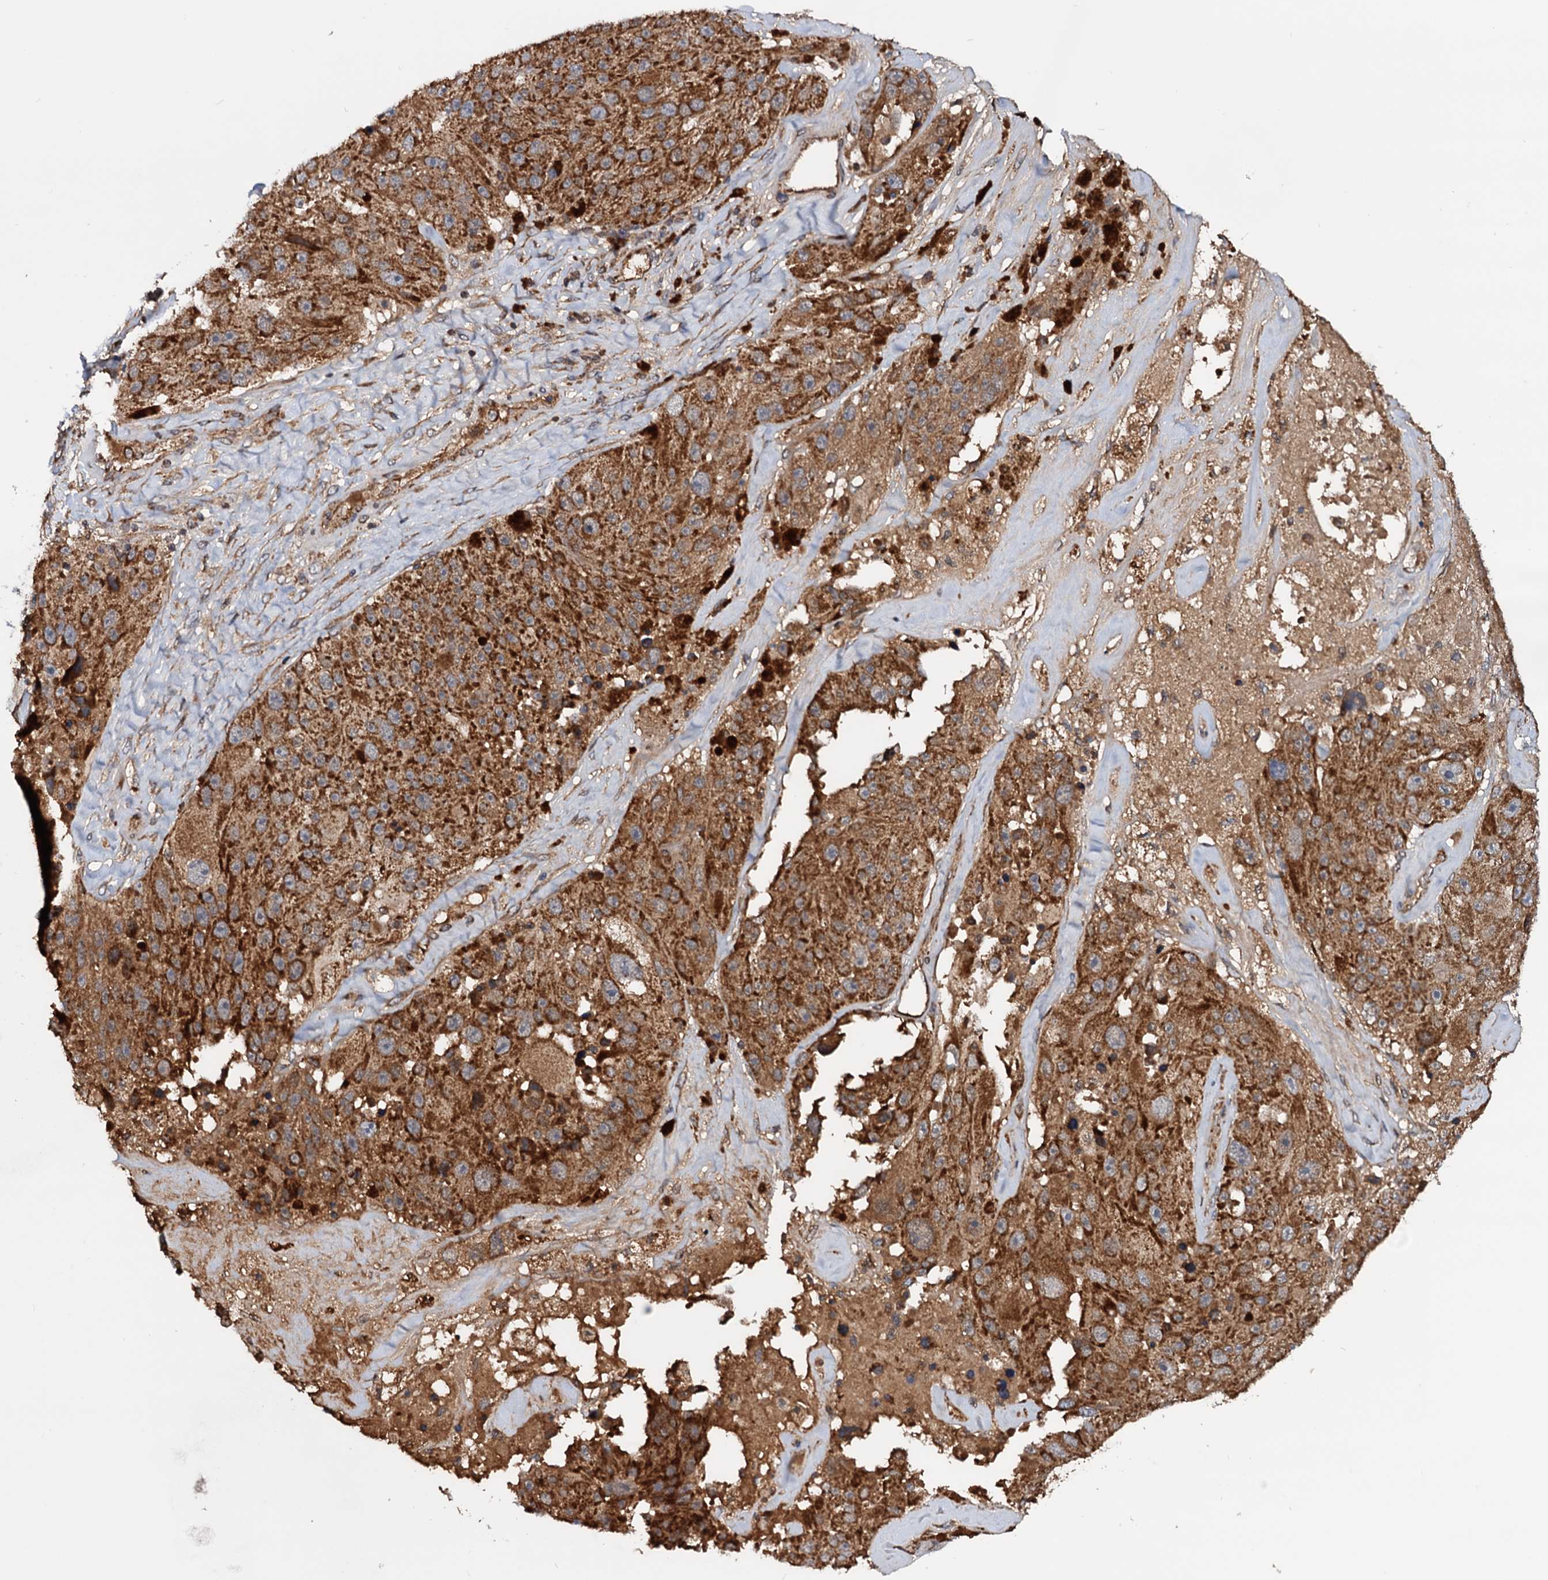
{"staining": {"intensity": "strong", "quantity": ">75%", "location": "cytoplasmic/membranous"}, "tissue": "melanoma", "cell_type": "Tumor cells", "image_type": "cancer", "snomed": [{"axis": "morphology", "description": "Malignant melanoma, Metastatic site"}, {"axis": "topography", "description": "Lymph node"}], "caption": "IHC of malignant melanoma (metastatic site) demonstrates high levels of strong cytoplasmic/membranous positivity in about >75% of tumor cells.", "gene": "MRPL42", "patient": {"sex": "male", "age": 62}}